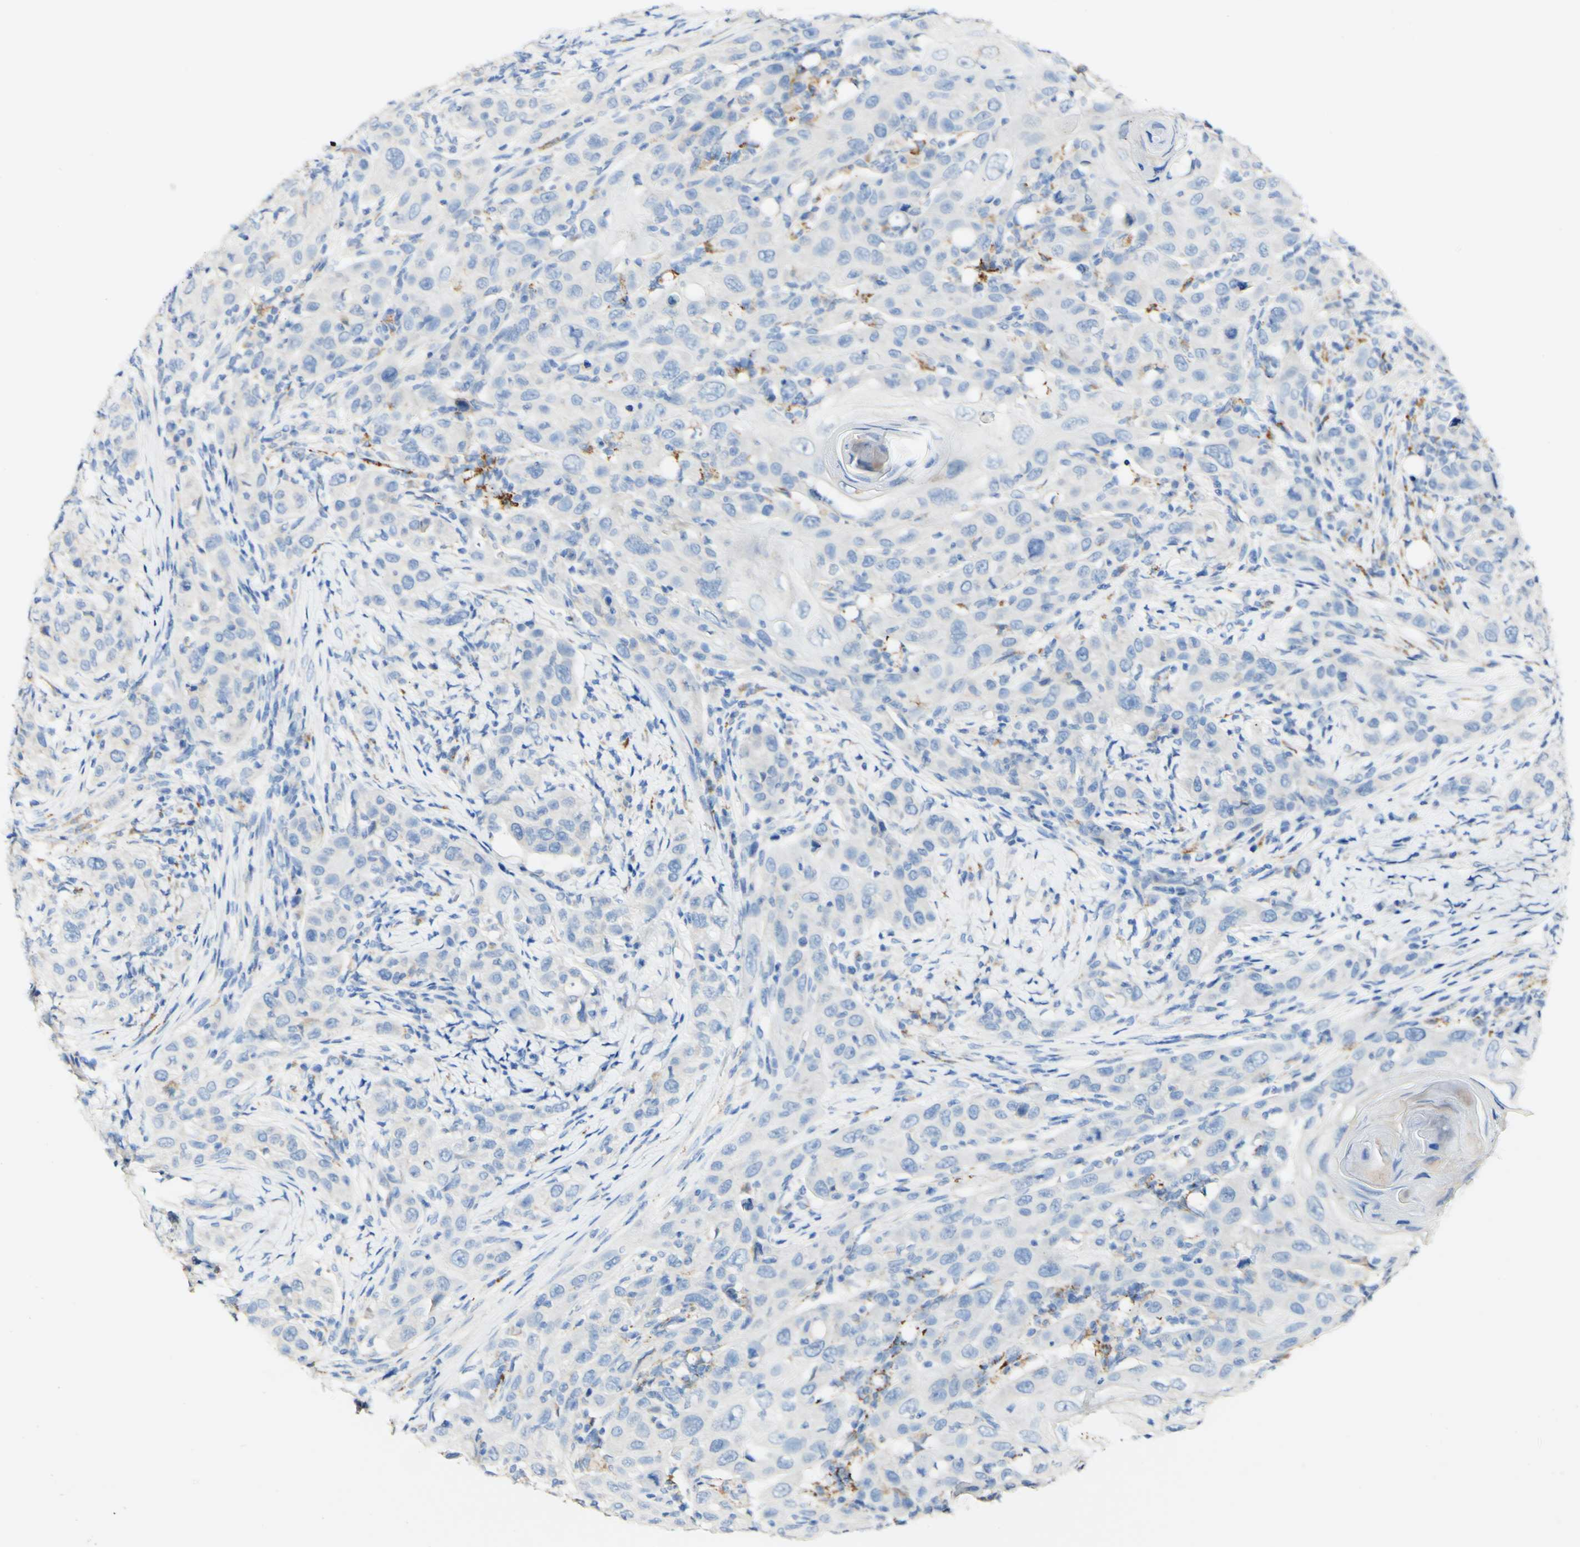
{"staining": {"intensity": "moderate", "quantity": "<25%", "location": "cytoplasmic/membranous"}, "tissue": "skin cancer", "cell_type": "Tumor cells", "image_type": "cancer", "snomed": [{"axis": "morphology", "description": "Squamous cell carcinoma, NOS"}, {"axis": "topography", "description": "Skin"}], "caption": "This image reveals immunohistochemistry staining of squamous cell carcinoma (skin), with low moderate cytoplasmic/membranous staining in approximately <25% of tumor cells.", "gene": "FGF4", "patient": {"sex": "female", "age": 88}}